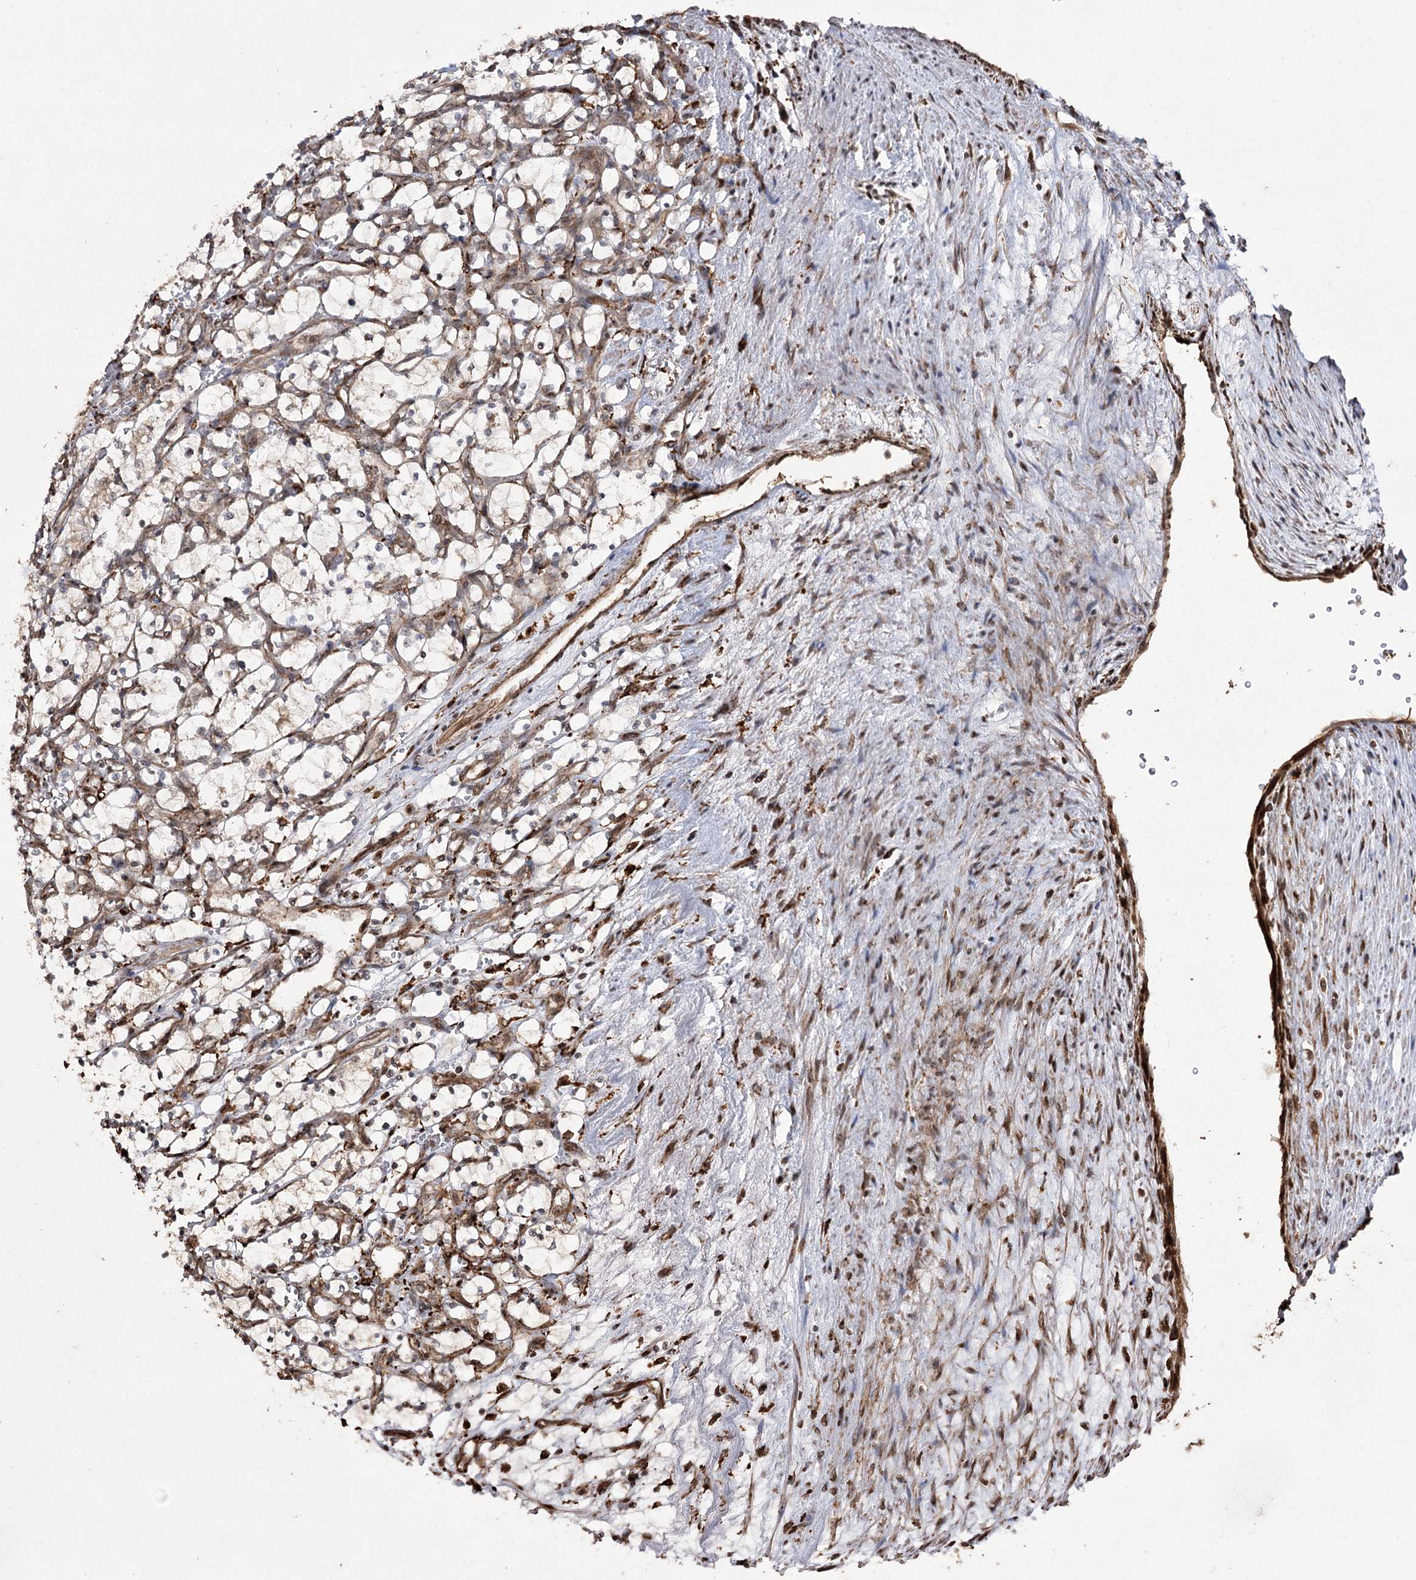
{"staining": {"intensity": "negative", "quantity": "none", "location": "none"}, "tissue": "renal cancer", "cell_type": "Tumor cells", "image_type": "cancer", "snomed": [{"axis": "morphology", "description": "Adenocarcinoma, NOS"}, {"axis": "topography", "description": "Kidney"}], "caption": "This is an IHC image of renal adenocarcinoma. There is no positivity in tumor cells.", "gene": "FANCL", "patient": {"sex": "female", "age": 69}}